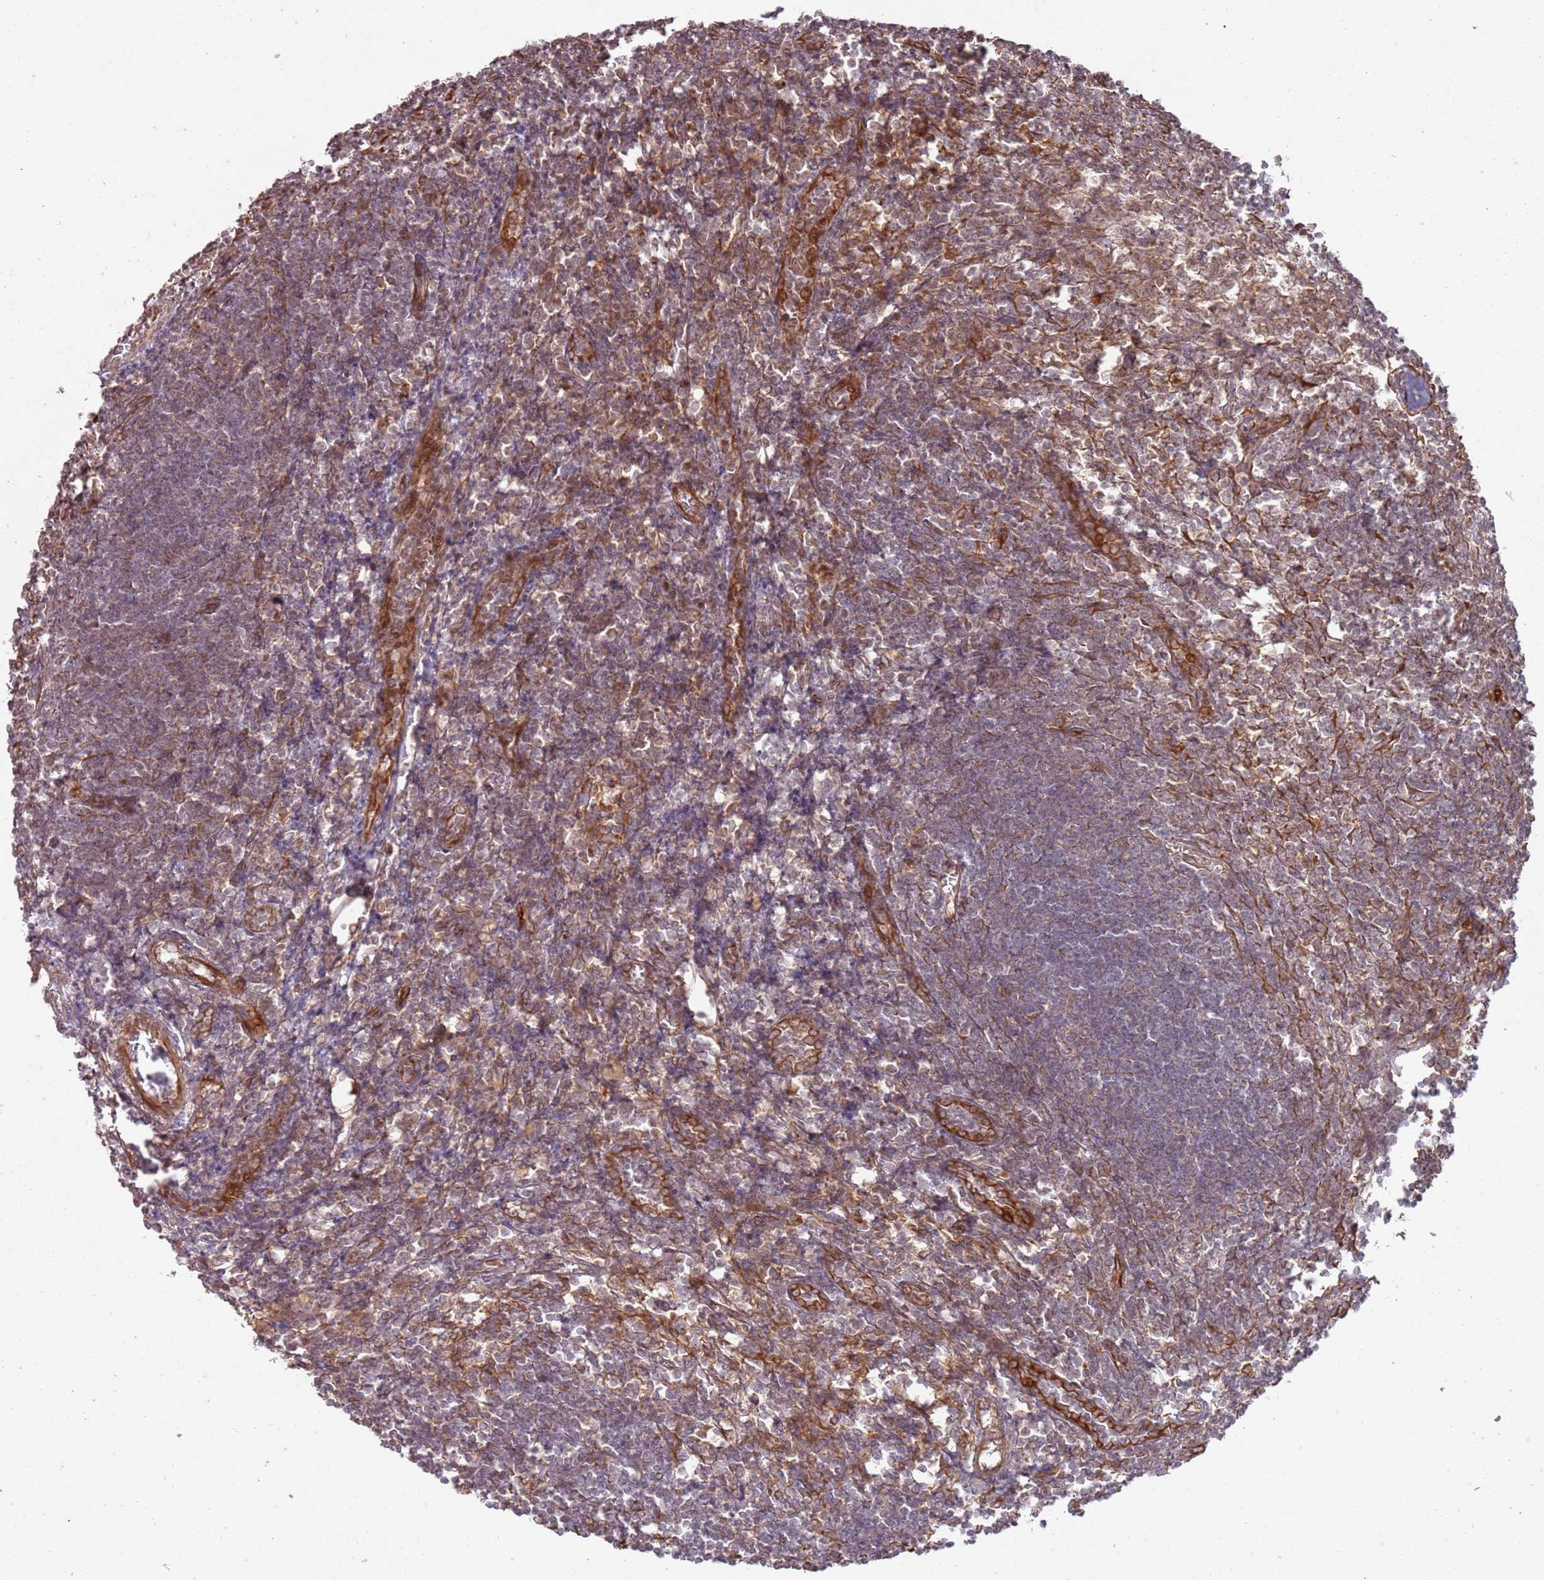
{"staining": {"intensity": "weak", "quantity": ">75%", "location": "cytoplasmic/membranous"}, "tissue": "lymph node", "cell_type": "Germinal center cells", "image_type": "normal", "snomed": [{"axis": "morphology", "description": "Normal tissue, NOS"}, {"axis": "morphology", "description": "Malignant melanoma, Metastatic site"}, {"axis": "topography", "description": "Lymph node"}], "caption": "Immunohistochemical staining of benign human lymph node exhibits >75% levels of weak cytoplasmic/membranous protein staining in approximately >75% of germinal center cells. Using DAB (3,3'-diaminobenzidine) (brown) and hematoxylin (blue) stains, captured at high magnification using brightfield microscopy.", "gene": "ZNF623", "patient": {"sex": "male", "age": 41}}